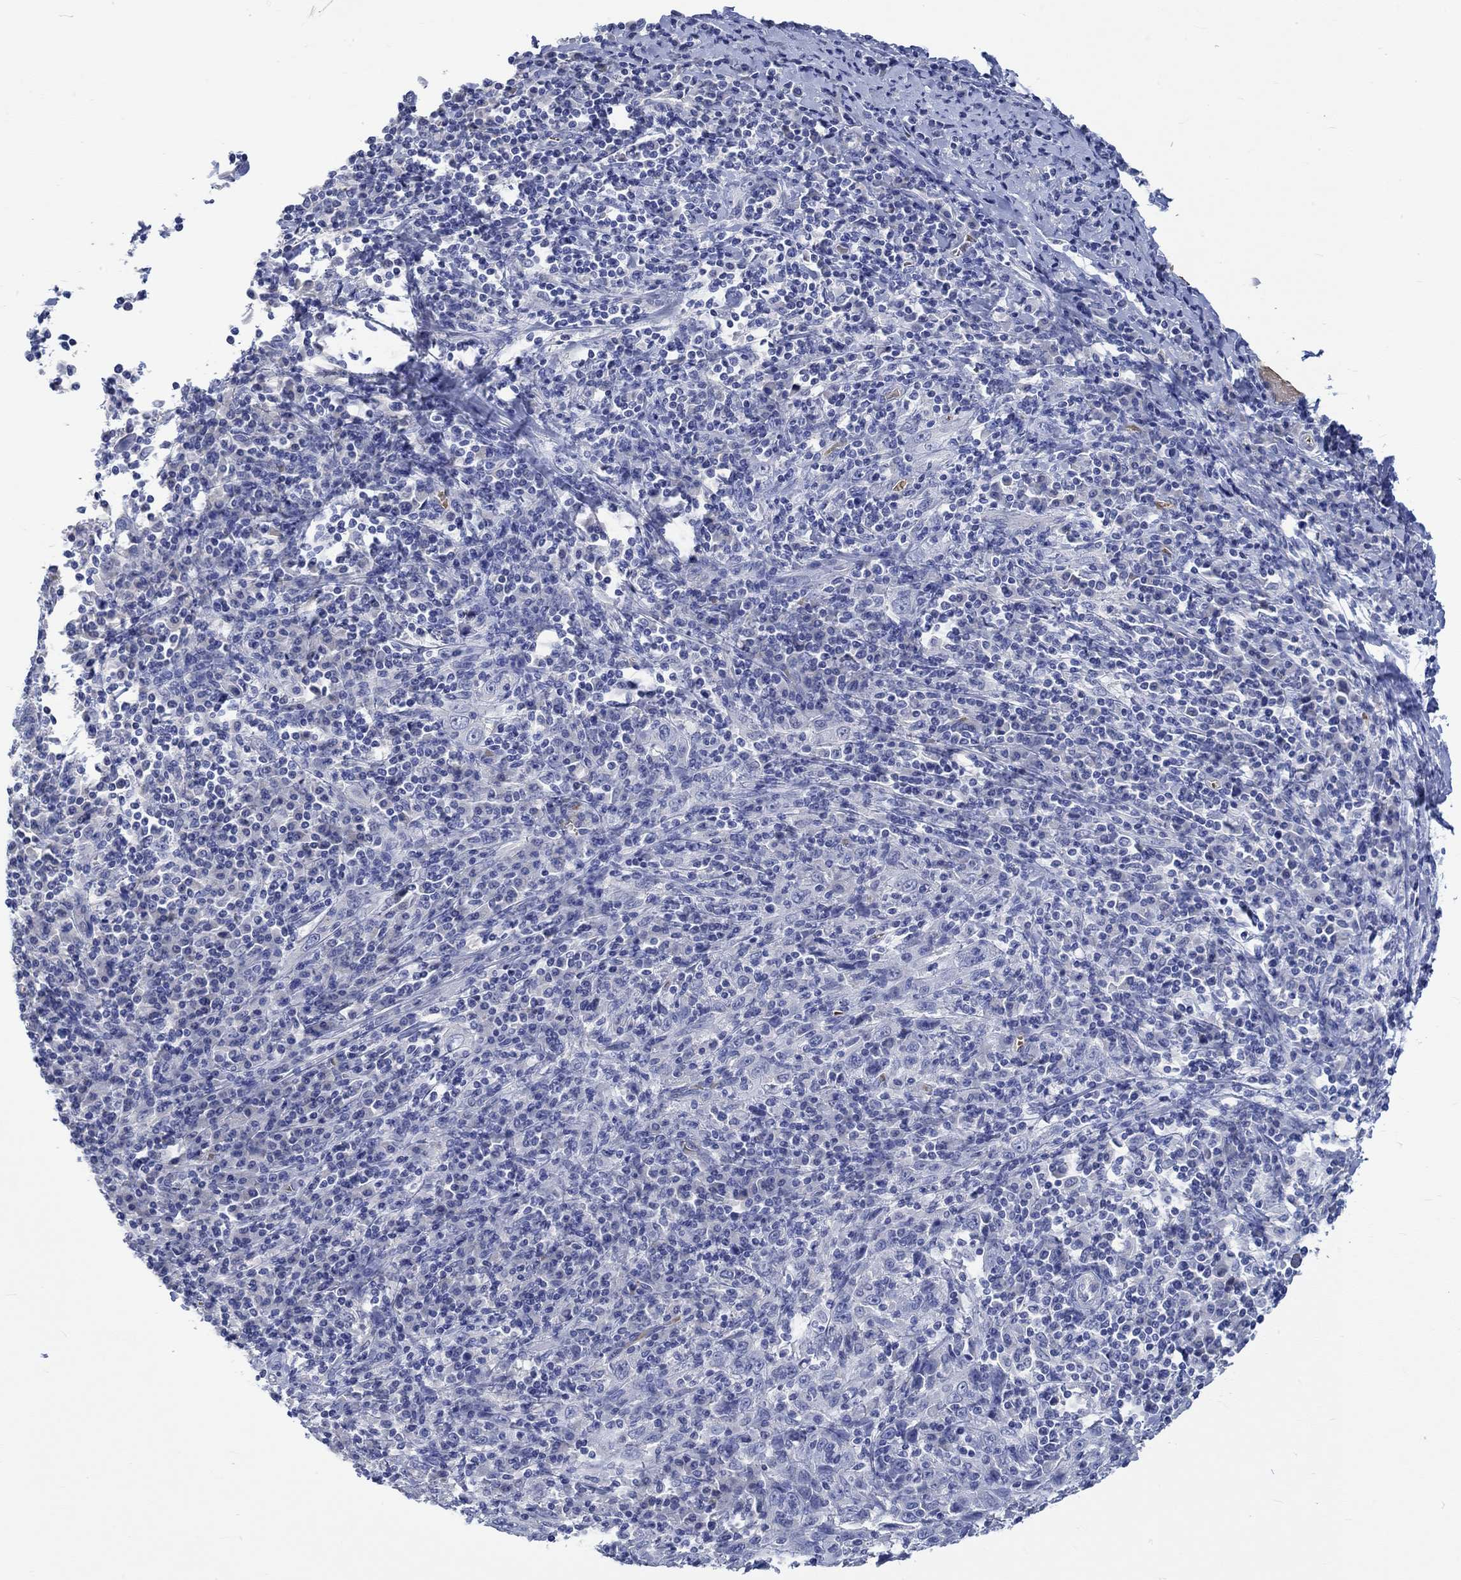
{"staining": {"intensity": "negative", "quantity": "none", "location": "none"}, "tissue": "cervical cancer", "cell_type": "Tumor cells", "image_type": "cancer", "snomed": [{"axis": "morphology", "description": "Squamous cell carcinoma, NOS"}, {"axis": "topography", "description": "Cervix"}], "caption": "Immunohistochemical staining of cervical cancer (squamous cell carcinoma) demonstrates no significant positivity in tumor cells.", "gene": "KCNA1", "patient": {"sex": "female", "age": 46}}